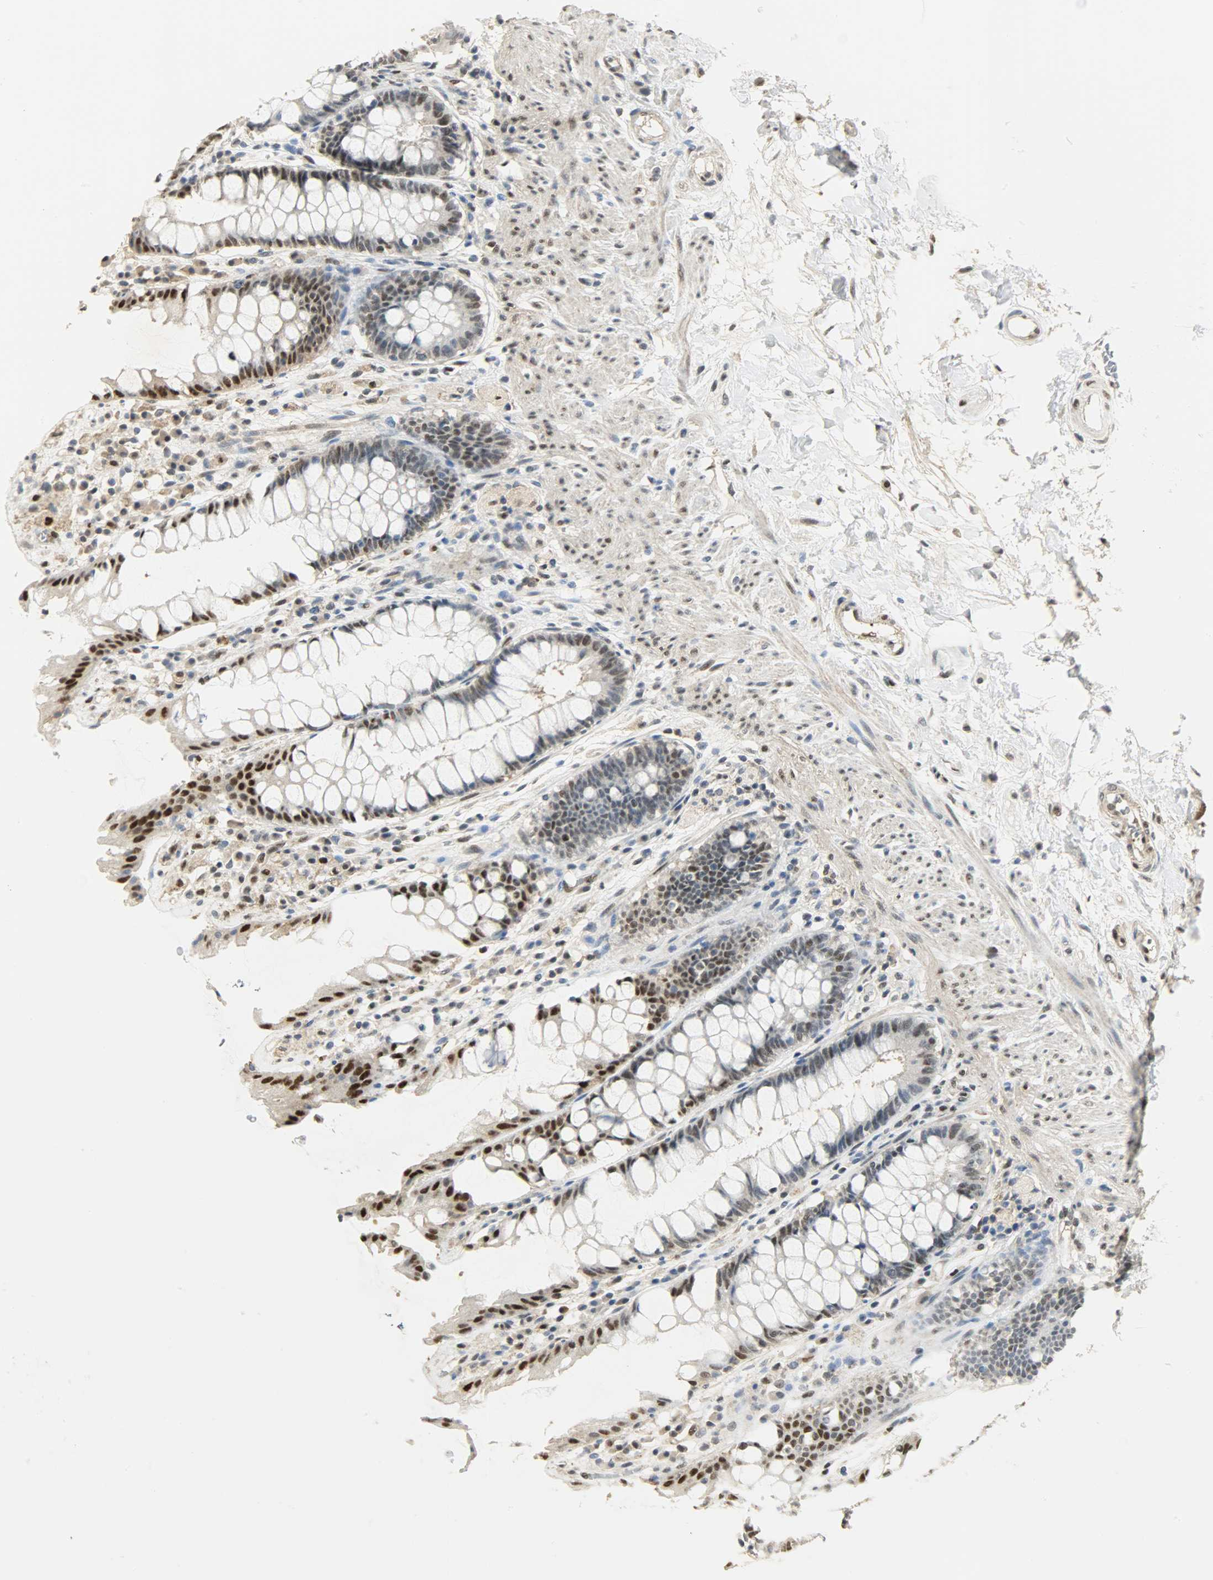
{"staining": {"intensity": "moderate", "quantity": "25%-75%", "location": "nuclear"}, "tissue": "rectum", "cell_type": "Glandular cells", "image_type": "normal", "snomed": [{"axis": "morphology", "description": "Normal tissue, NOS"}, {"axis": "topography", "description": "Rectum"}], "caption": "Glandular cells exhibit medium levels of moderate nuclear staining in approximately 25%-75% of cells in benign human rectum.", "gene": "NPEPL1", "patient": {"sex": "female", "age": 46}}